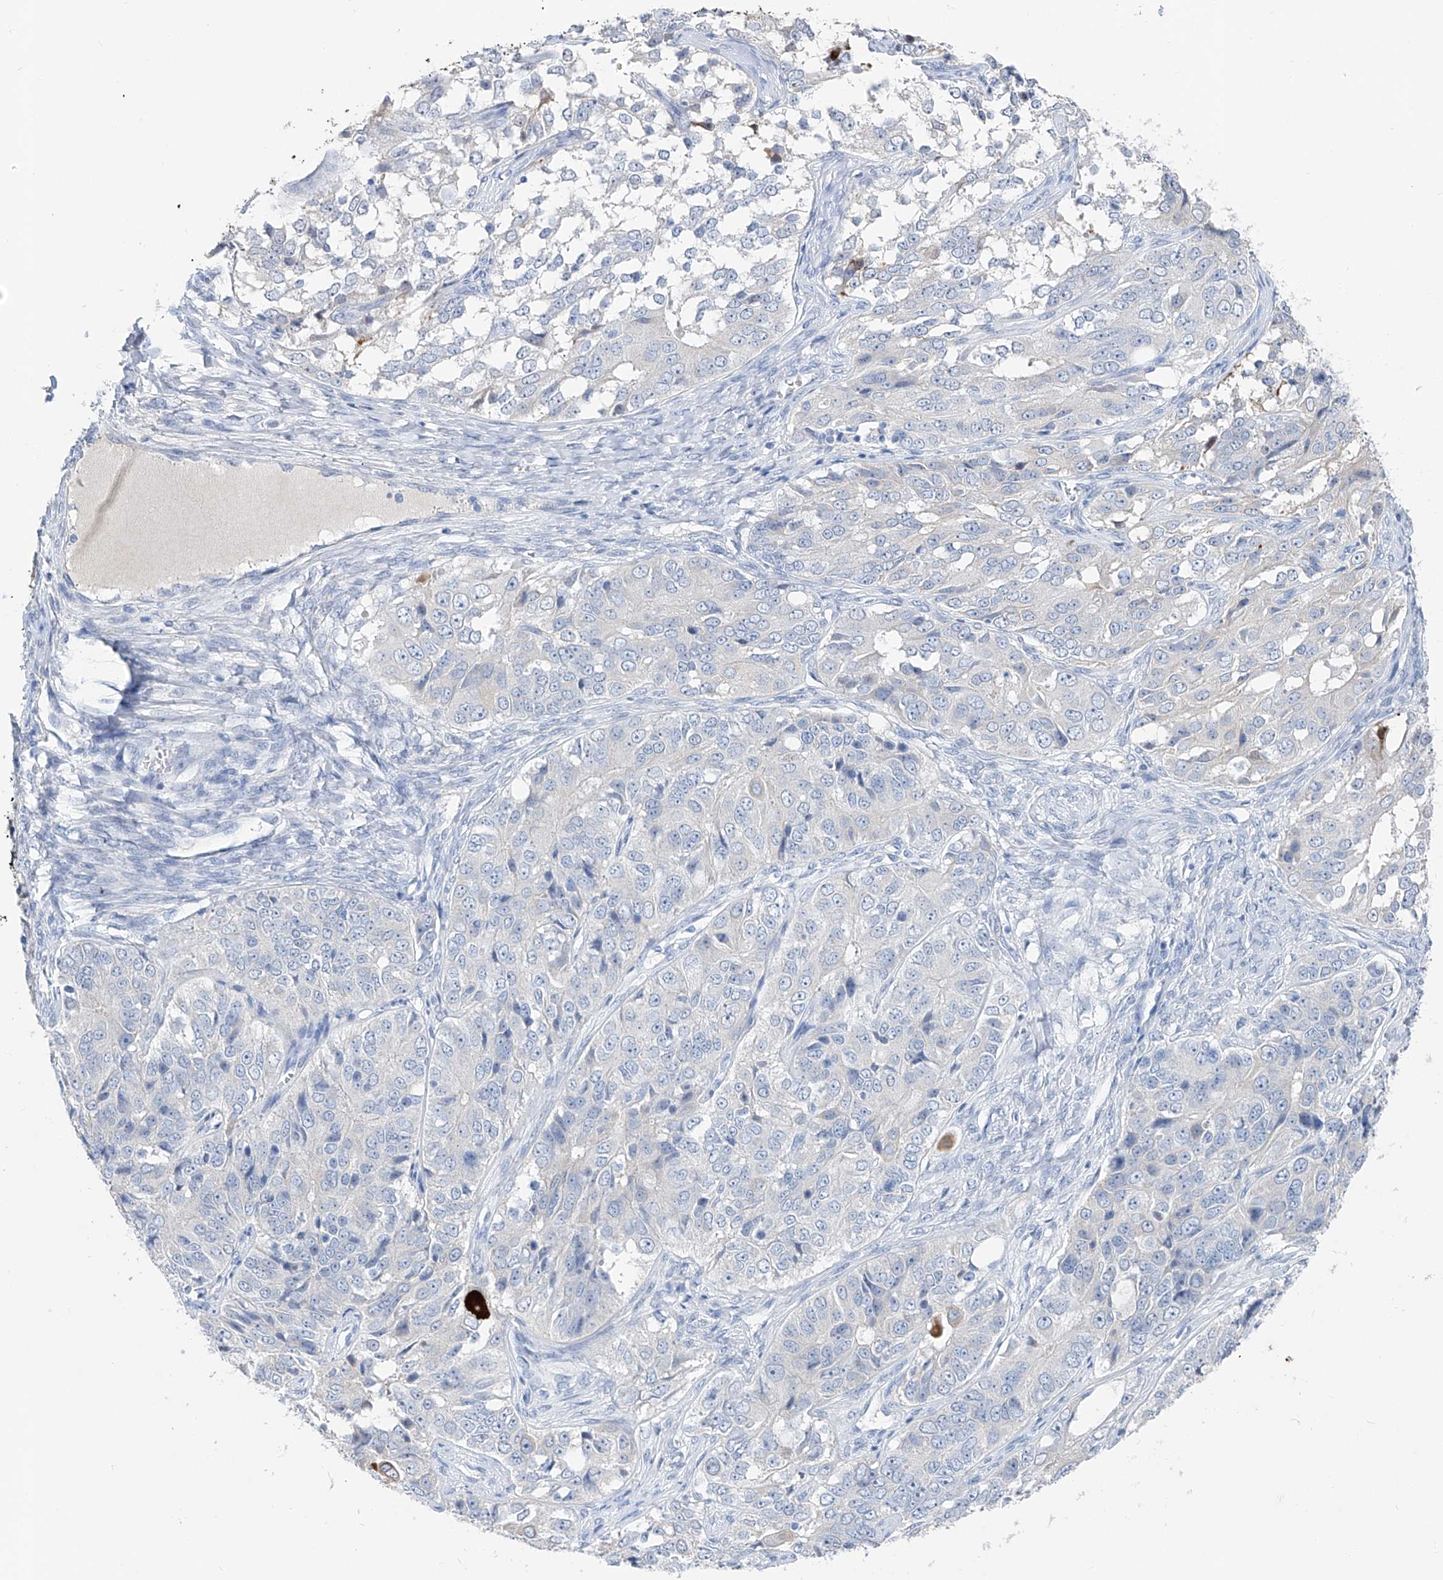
{"staining": {"intensity": "negative", "quantity": "none", "location": "none"}, "tissue": "ovarian cancer", "cell_type": "Tumor cells", "image_type": "cancer", "snomed": [{"axis": "morphology", "description": "Carcinoma, endometroid"}, {"axis": "topography", "description": "Ovary"}], "caption": "Histopathology image shows no significant protein positivity in tumor cells of ovarian endometroid carcinoma.", "gene": "FRS3", "patient": {"sex": "female", "age": 51}}